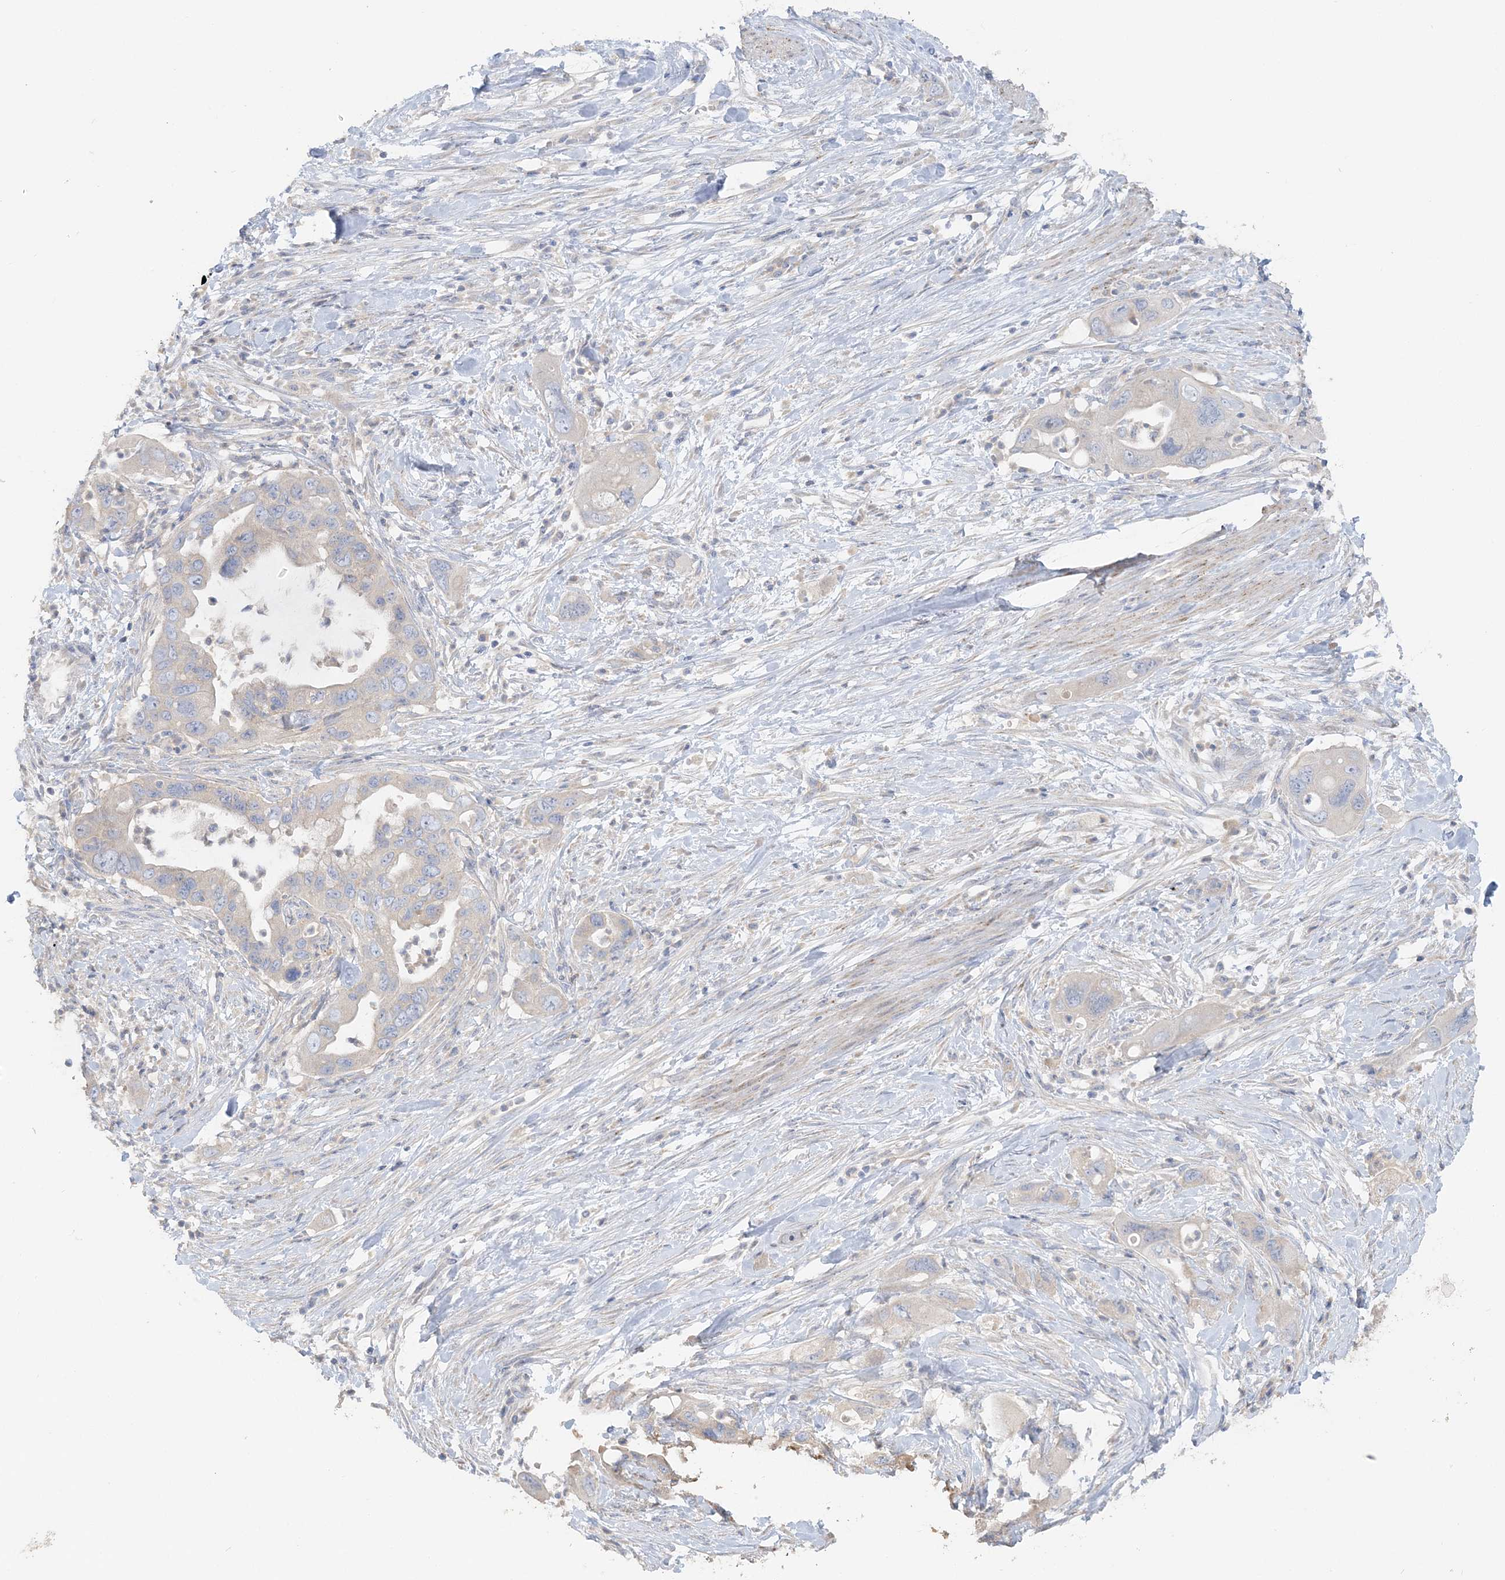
{"staining": {"intensity": "weak", "quantity": "<25%", "location": "cytoplasmic/membranous"}, "tissue": "pancreatic cancer", "cell_type": "Tumor cells", "image_type": "cancer", "snomed": [{"axis": "morphology", "description": "Adenocarcinoma, NOS"}, {"axis": "topography", "description": "Pancreas"}], "caption": "Immunohistochemical staining of pancreatic cancer shows no significant expression in tumor cells. (IHC, brightfield microscopy, high magnification).", "gene": "TBC1D5", "patient": {"sex": "female", "age": 71}}